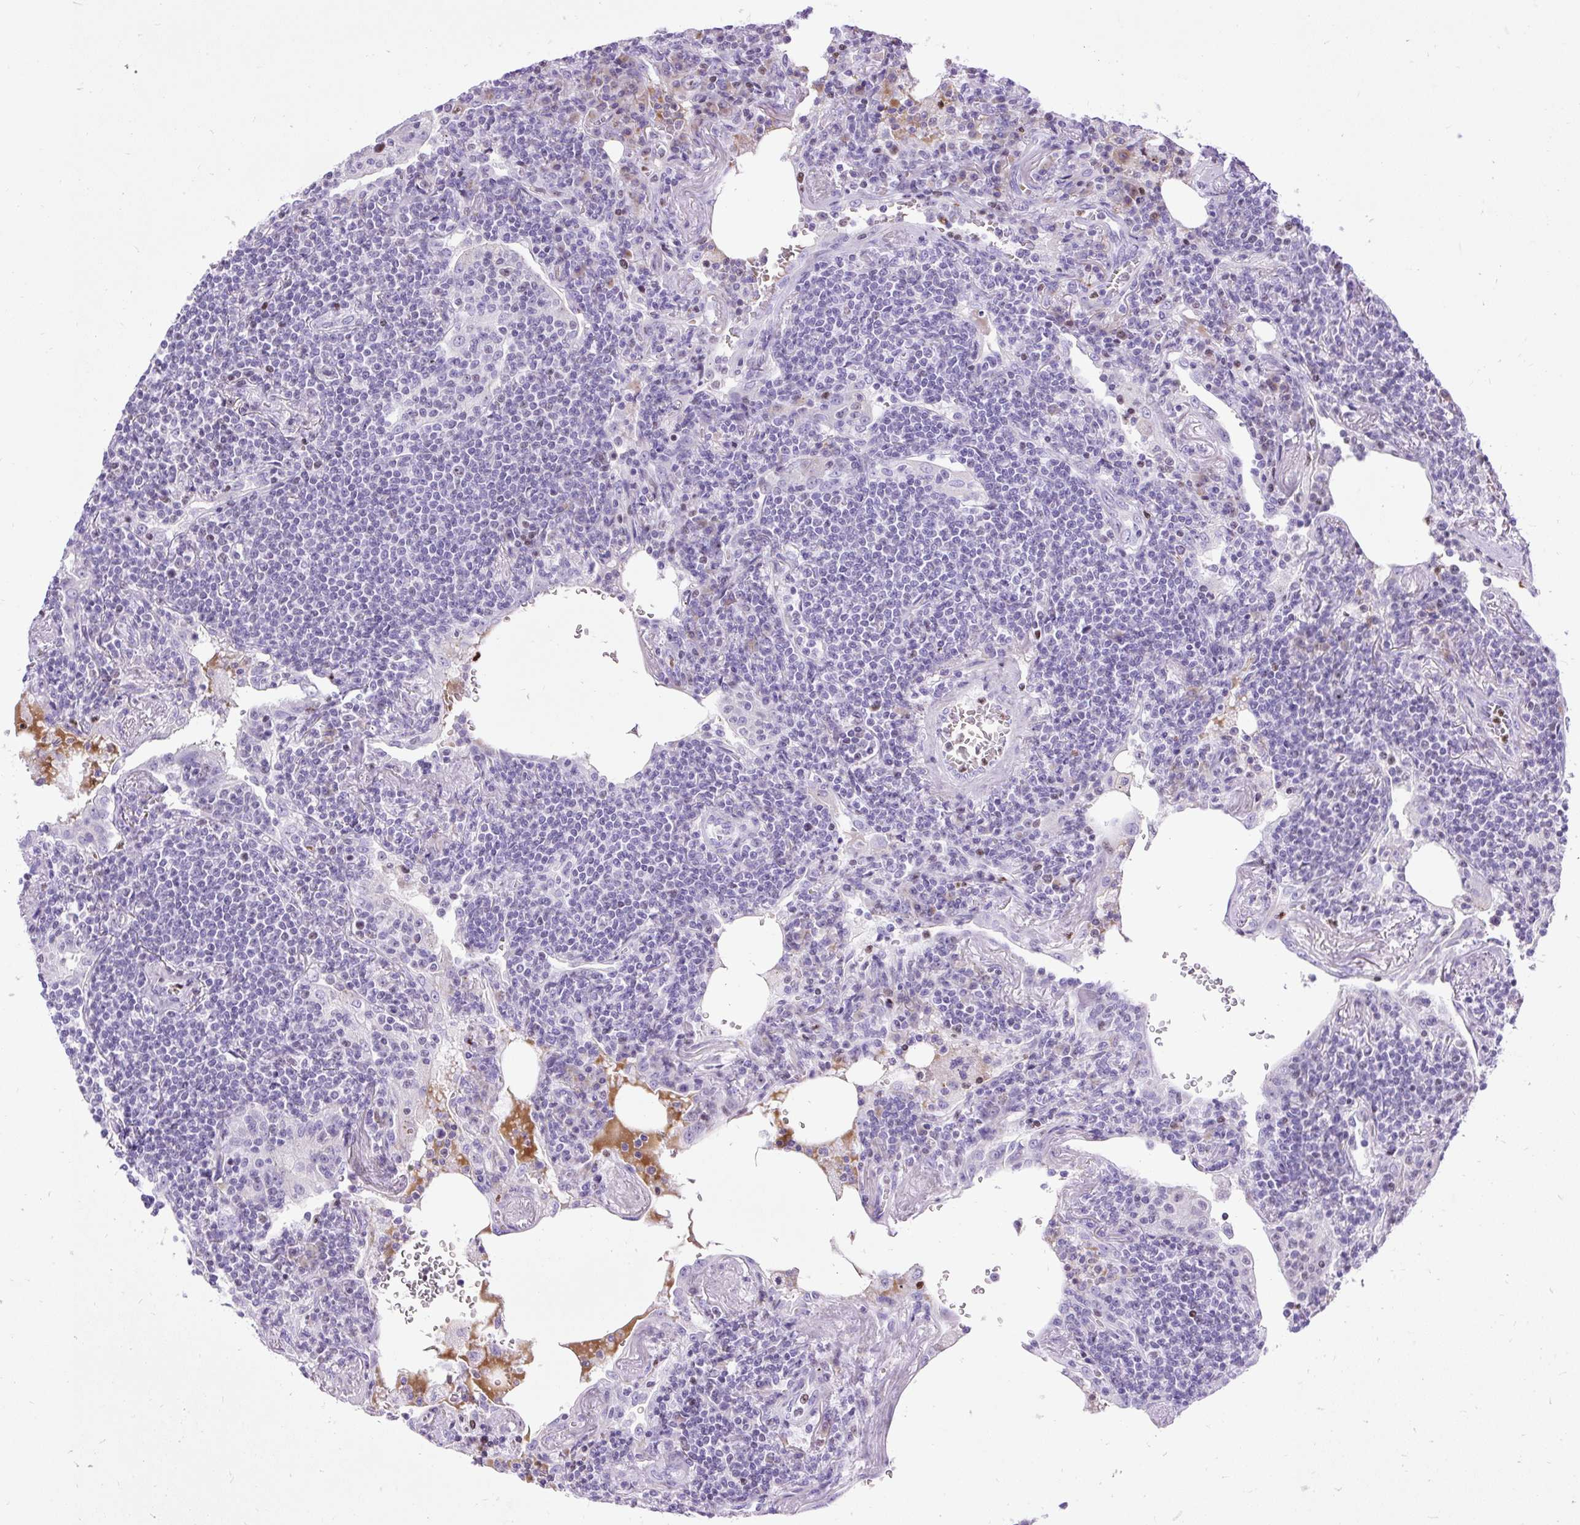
{"staining": {"intensity": "negative", "quantity": "none", "location": "none"}, "tissue": "lymphoma", "cell_type": "Tumor cells", "image_type": "cancer", "snomed": [{"axis": "morphology", "description": "Malignant lymphoma, non-Hodgkin's type, Low grade"}, {"axis": "topography", "description": "Lung"}], "caption": "Malignant lymphoma, non-Hodgkin's type (low-grade) was stained to show a protein in brown. There is no significant positivity in tumor cells. (Immunohistochemistry (ihc), brightfield microscopy, high magnification).", "gene": "SPC24", "patient": {"sex": "female", "age": 71}}